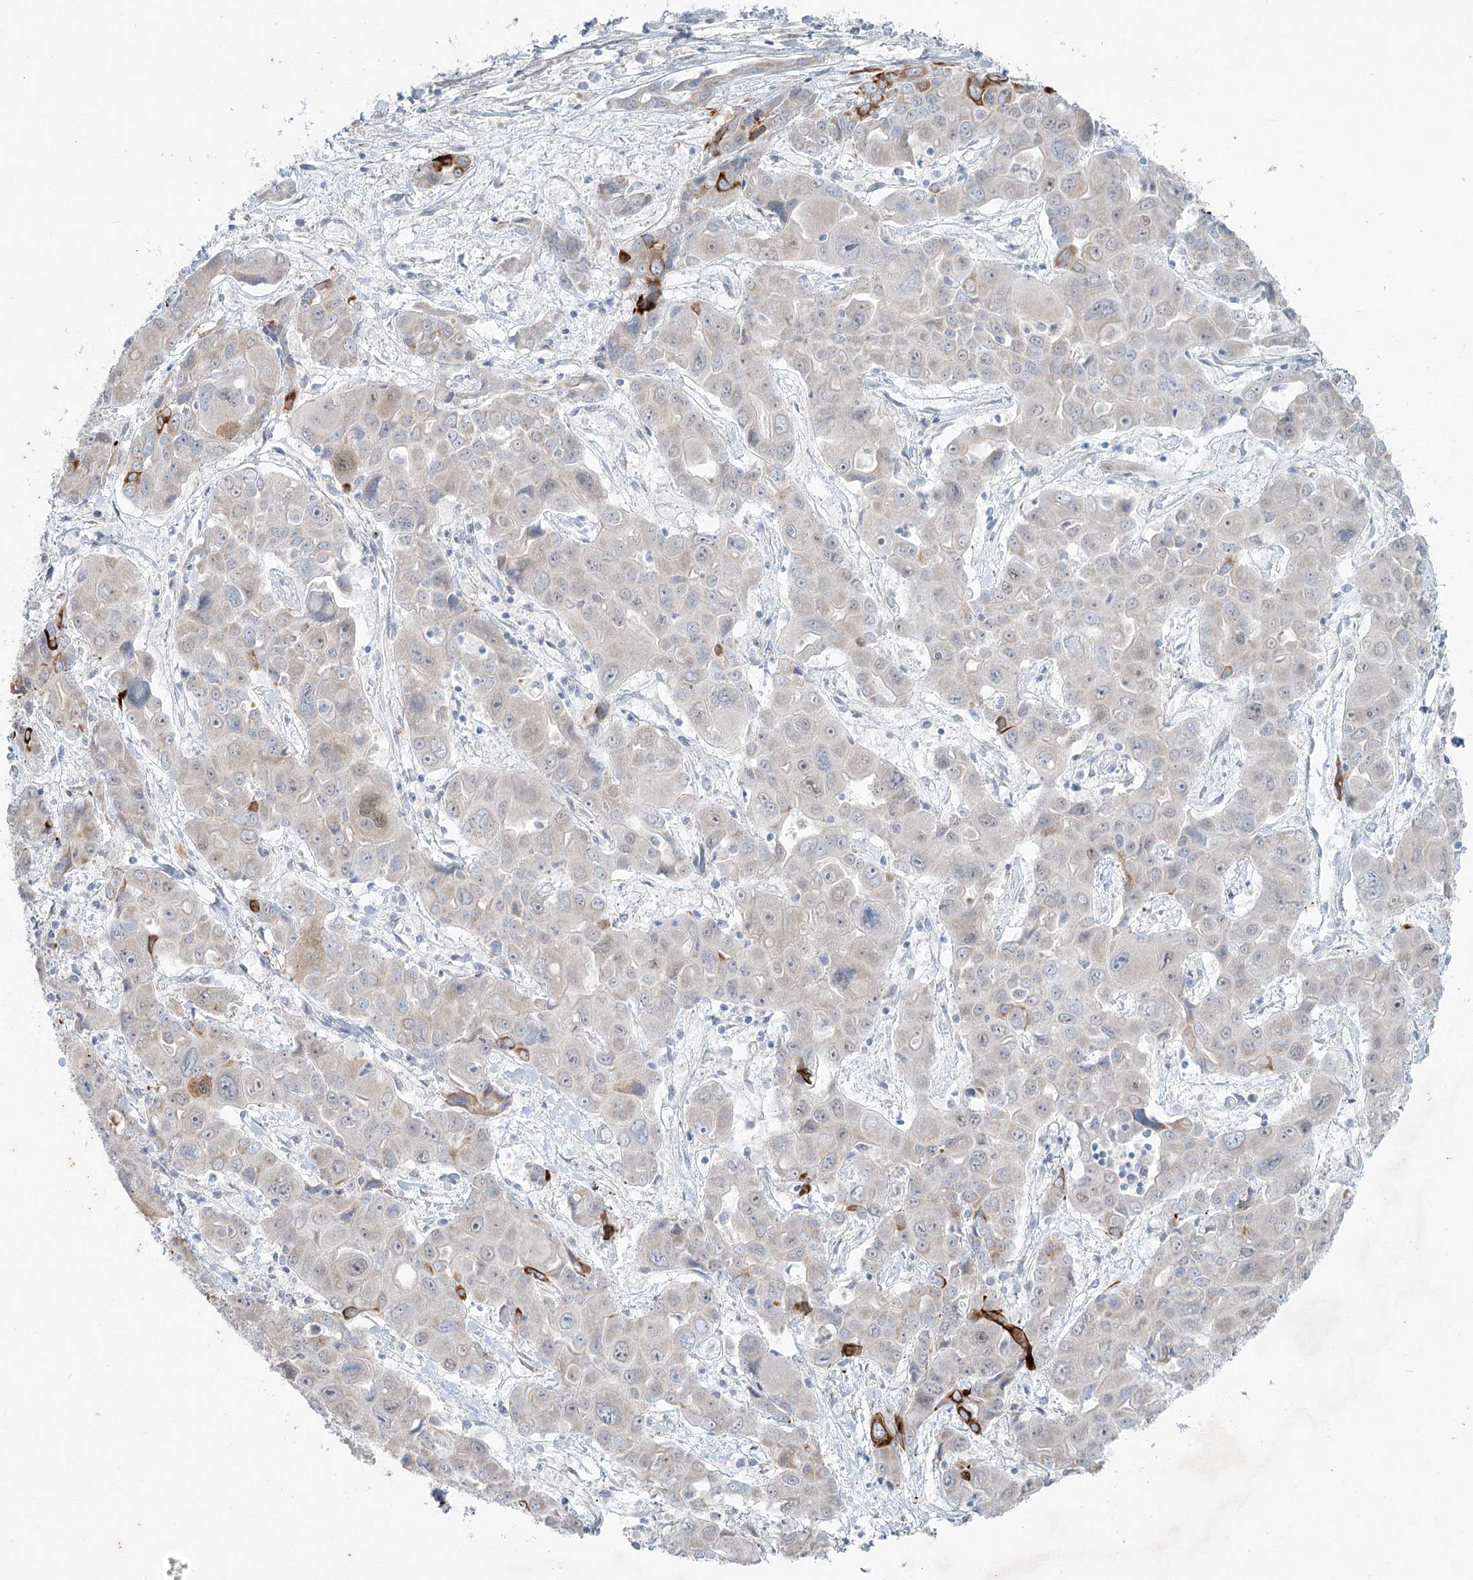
{"staining": {"intensity": "strong", "quantity": "<25%", "location": "cytoplasmic/membranous"}, "tissue": "liver cancer", "cell_type": "Tumor cells", "image_type": "cancer", "snomed": [{"axis": "morphology", "description": "Cholangiocarcinoma"}, {"axis": "topography", "description": "Liver"}], "caption": "Strong cytoplasmic/membranous positivity is present in approximately <25% of tumor cells in liver cancer (cholangiocarcinoma).", "gene": "ABITRAM", "patient": {"sex": "male", "age": 67}}